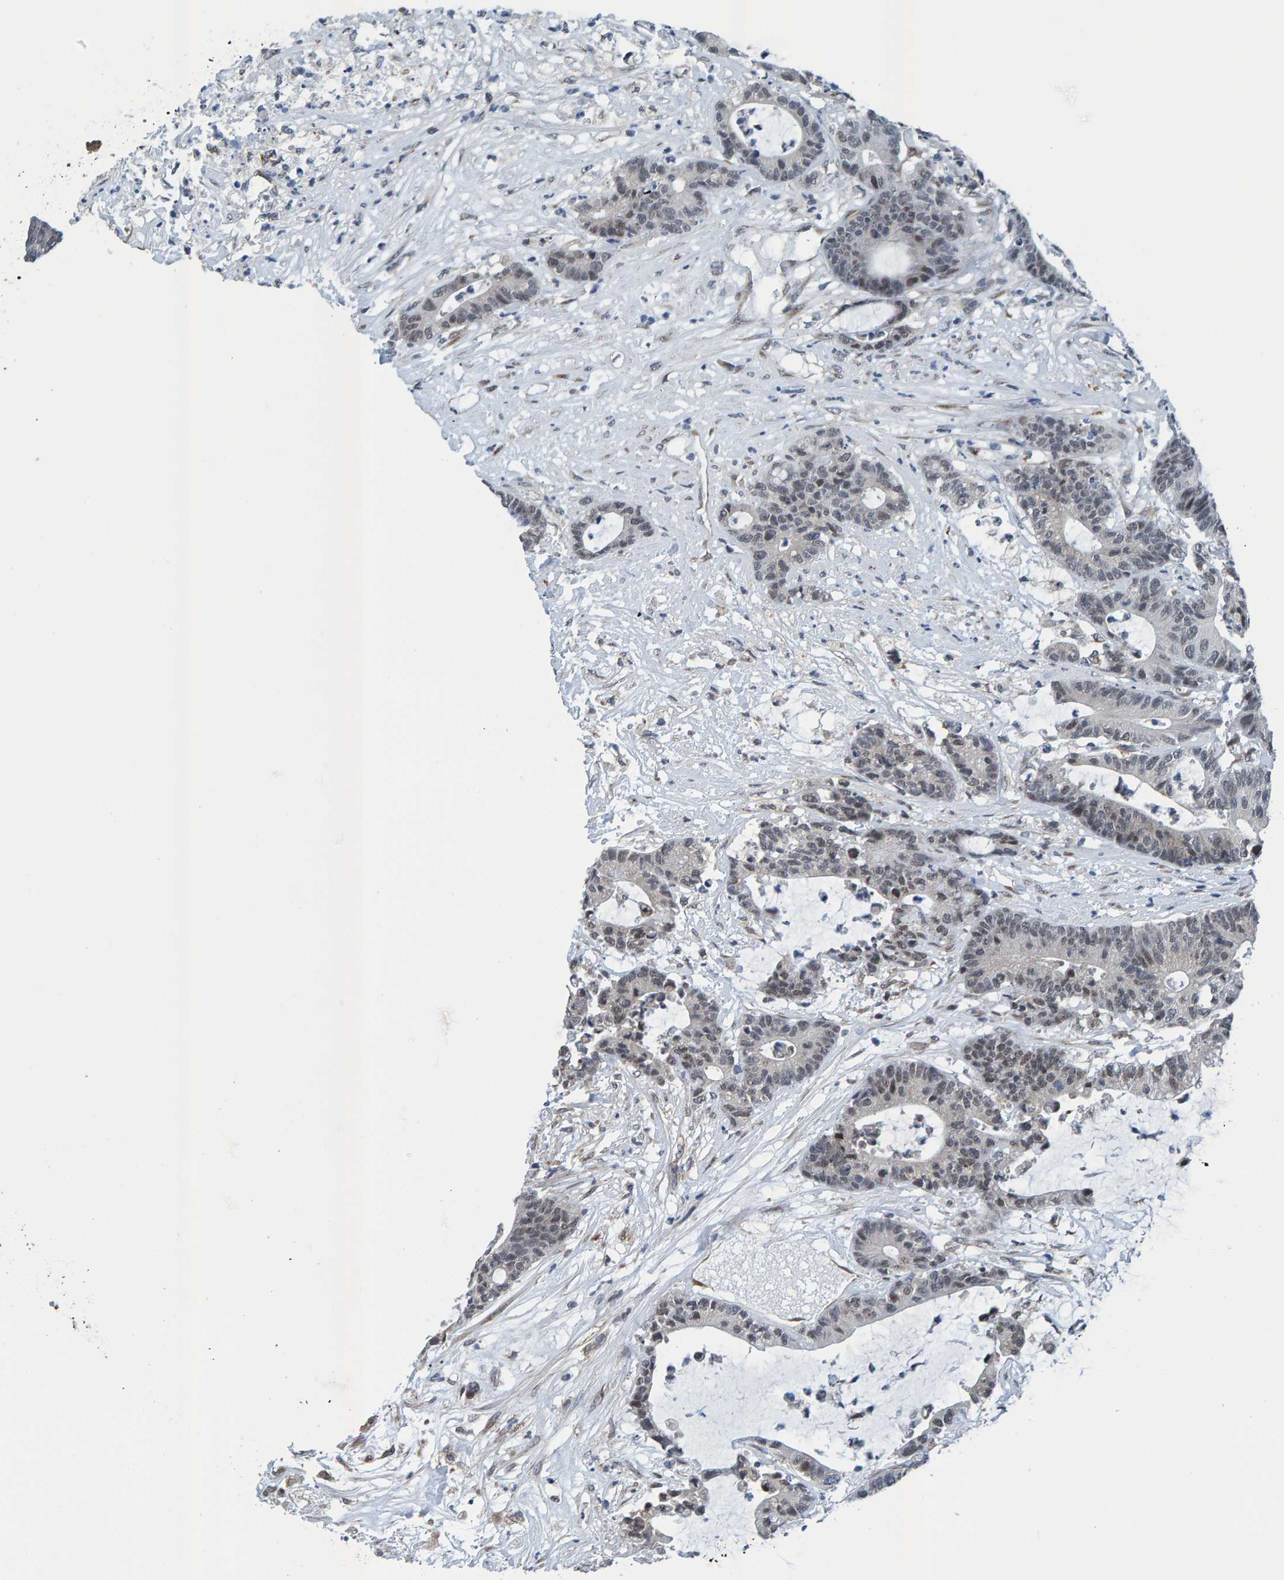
{"staining": {"intensity": "weak", "quantity": "<25%", "location": "nuclear"}, "tissue": "colorectal cancer", "cell_type": "Tumor cells", "image_type": "cancer", "snomed": [{"axis": "morphology", "description": "Adenocarcinoma, NOS"}, {"axis": "topography", "description": "Colon"}], "caption": "This is a photomicrograph of IHC staining of adenocarcinoma (colorectal), which shows no positivity in tumor cells. The staining is performed using DAB brown chromogen with nuclei counter-stained in using hematoxylin.", "gene": "SCRN2", "patient": {"sex": "female", "age": 84}}